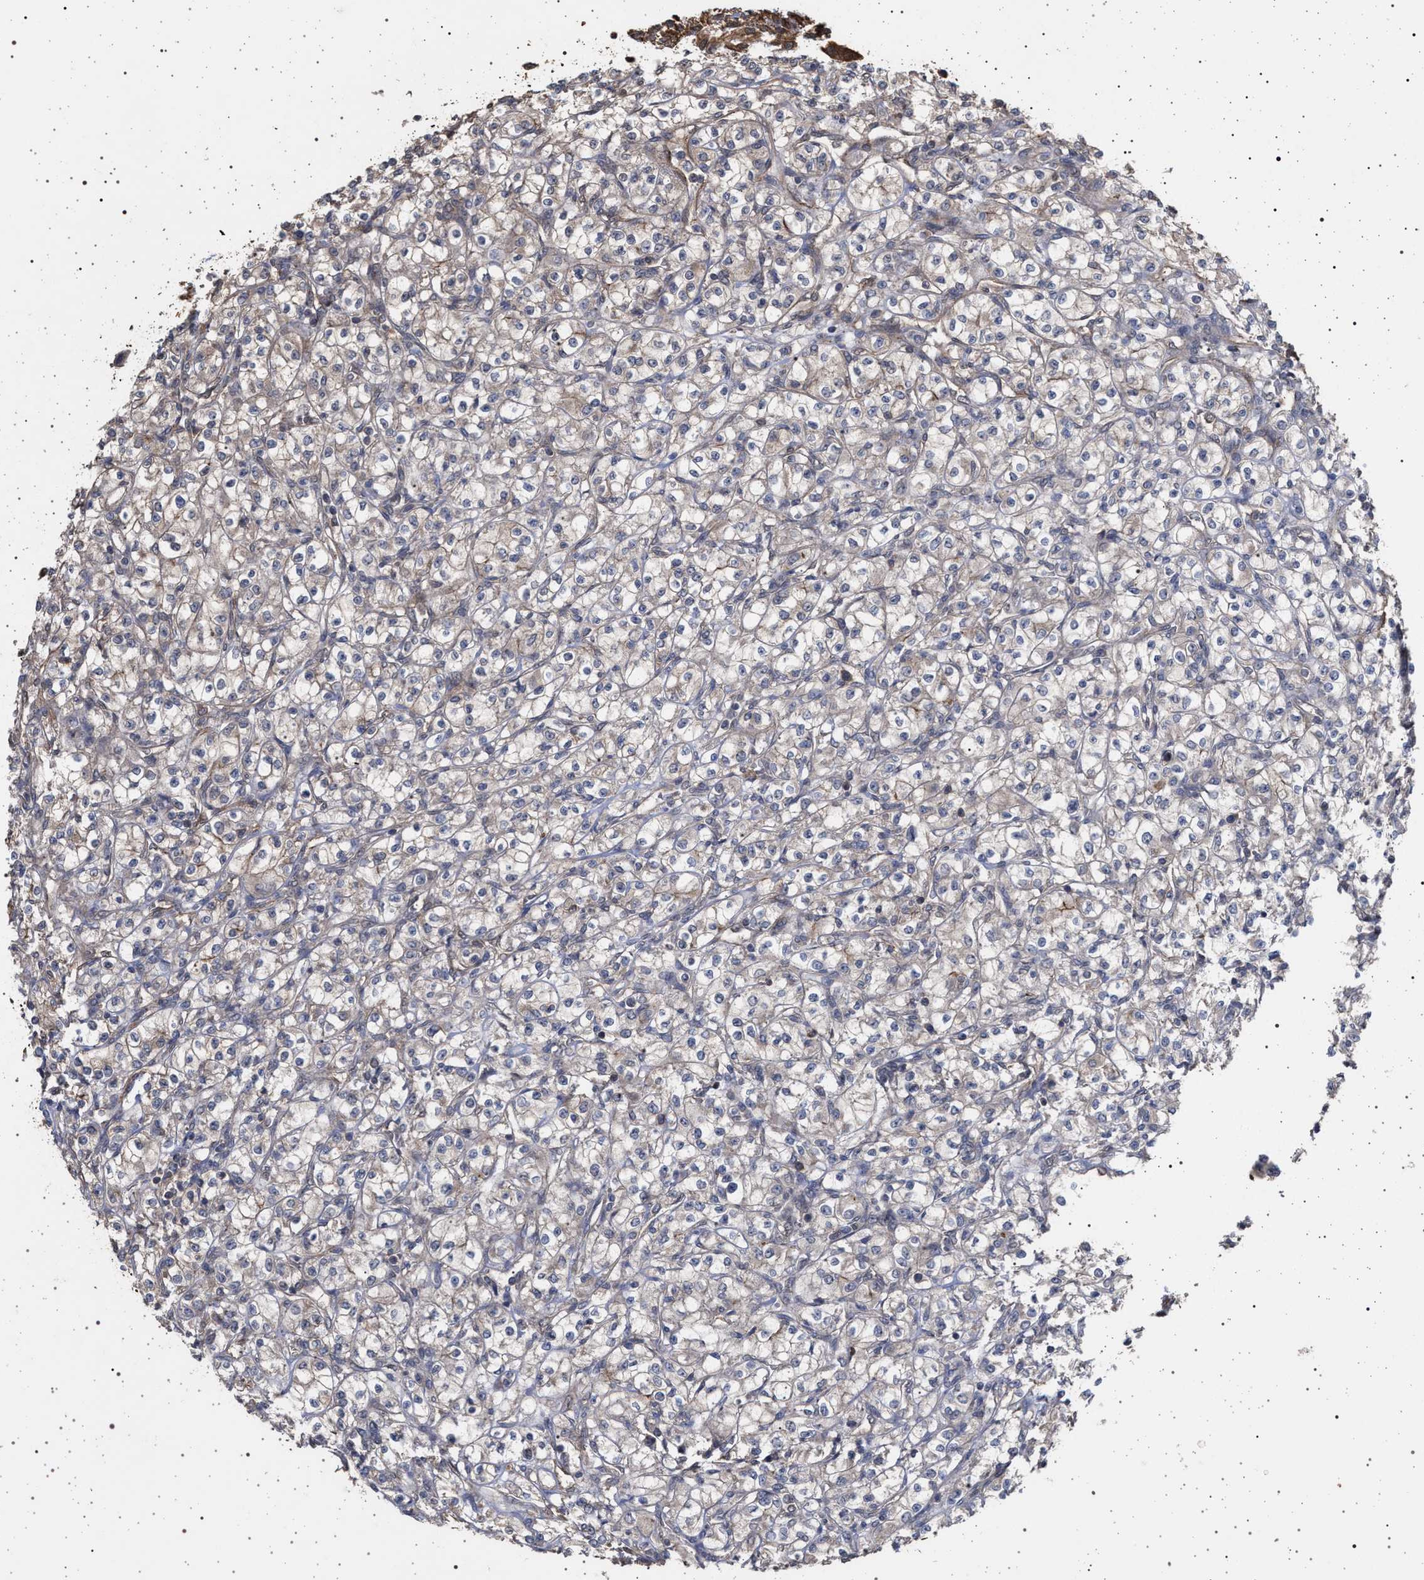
{"staining": {"intensity": "weak", "quantity": "<25%", "location": "cytoplasmic/membranous"}, "tissue": "renal cancer", "cell_type": "Tumor cells", "image_type": "cancer", "snomed": [{"axis": "morphology", "description": "Adenocarcinoma, NOS"}, {"axis": "topography", "description": "Kidney"}], "caption": "Tumor cells are negative for protein expression in human renal adenocarcinoma.", "gene": "IFT20", "patient": {"sex": "male", "age": 77}}